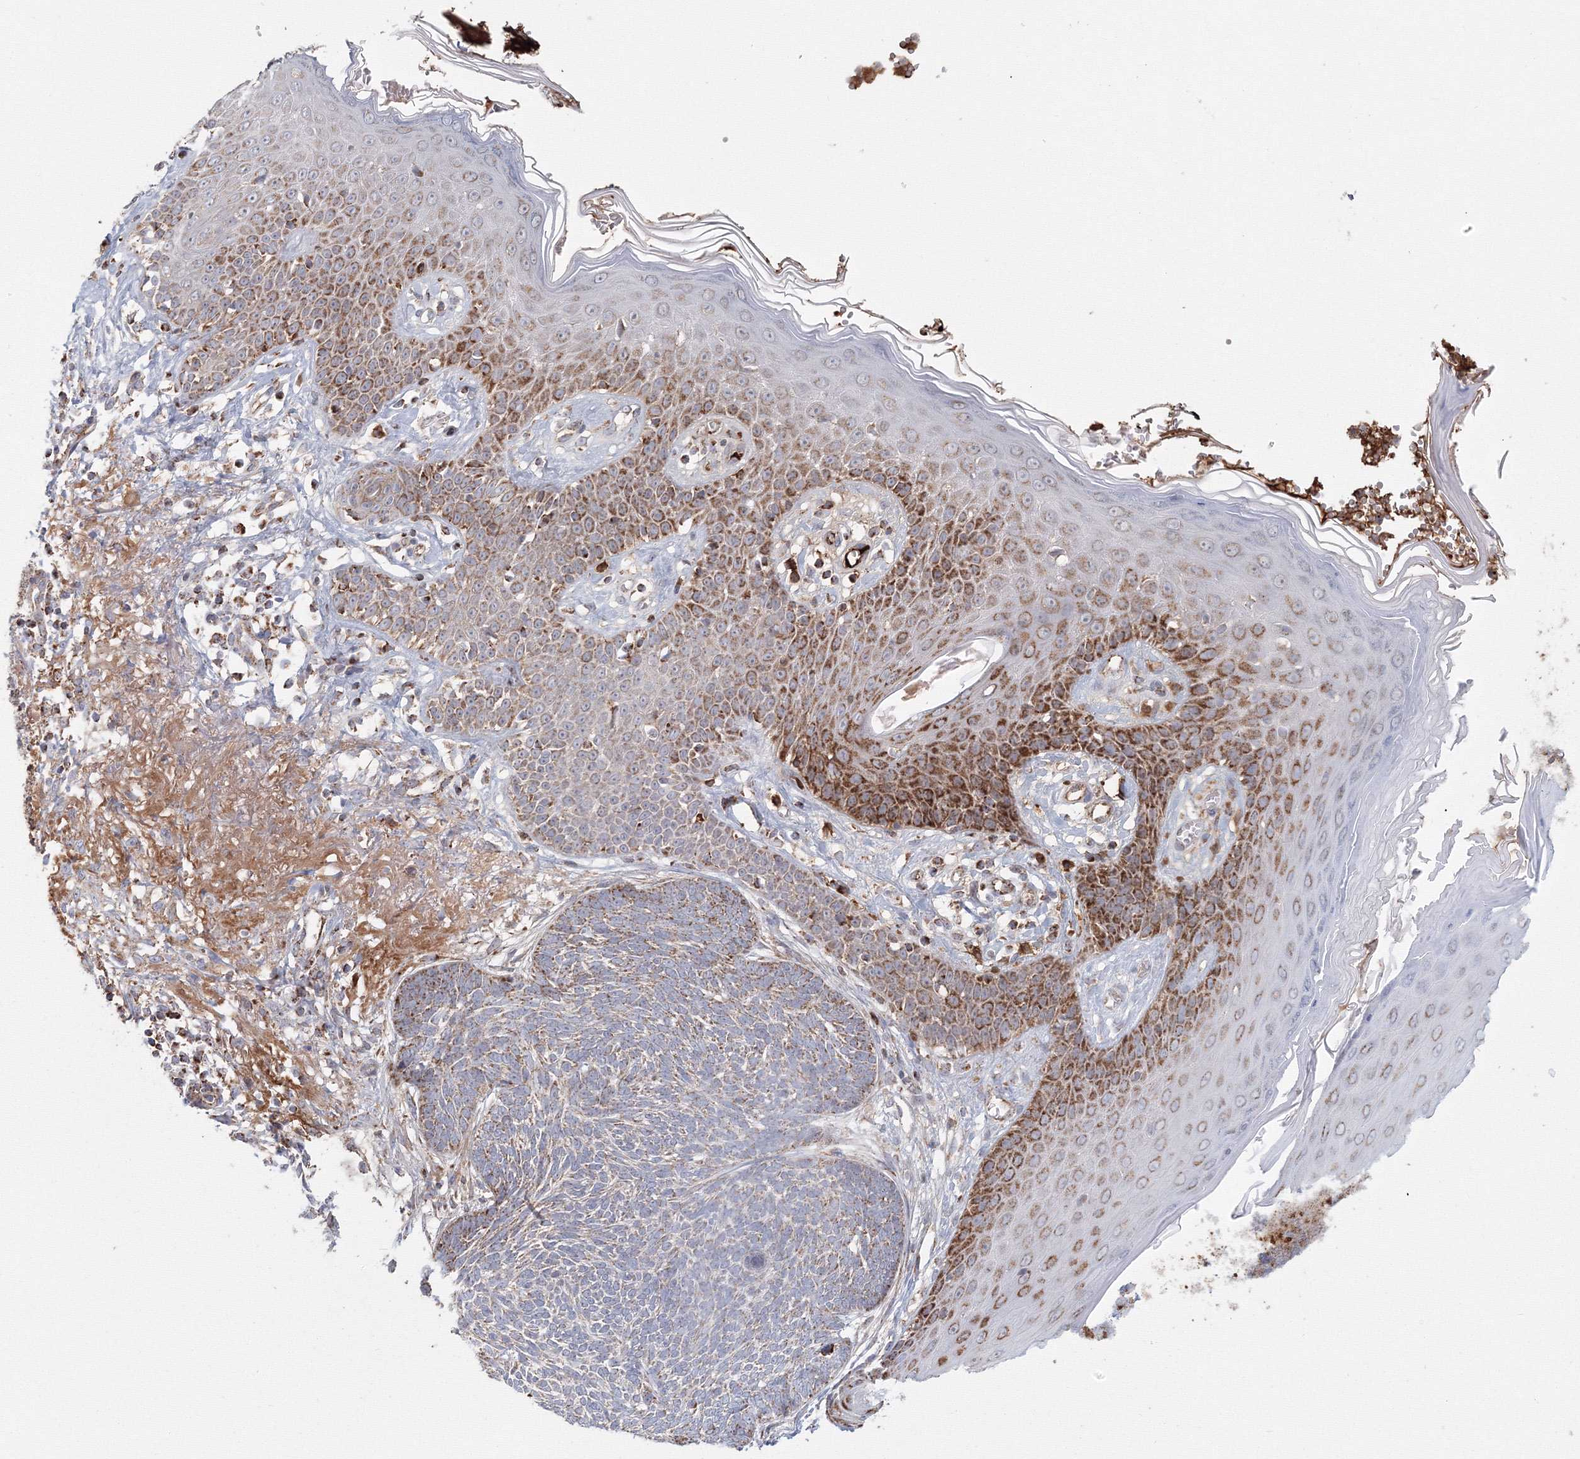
{"staining": {"intensity": "moderate", "quantity": "25%-75%", "location": "cytoplasmic/membranous"}, "tissue": "skin cancer", "cell_type": "Tumor cells", "image_type": "cancer", "snomed": [{"axis": "morphology", "description": "Normal tissue, NOS"}, {"axis": "morphology", "description": "Basal cell carcinoma"}, {"axis": "topography", "description": "Skin"}], "caption": "Human skin cancer (basal cell carcinoma) stained with a protein marker exhibits moderate staining in tumor cells.", "gene": "GRPEL1", "patient": {"sex": "male", "age": 64}}